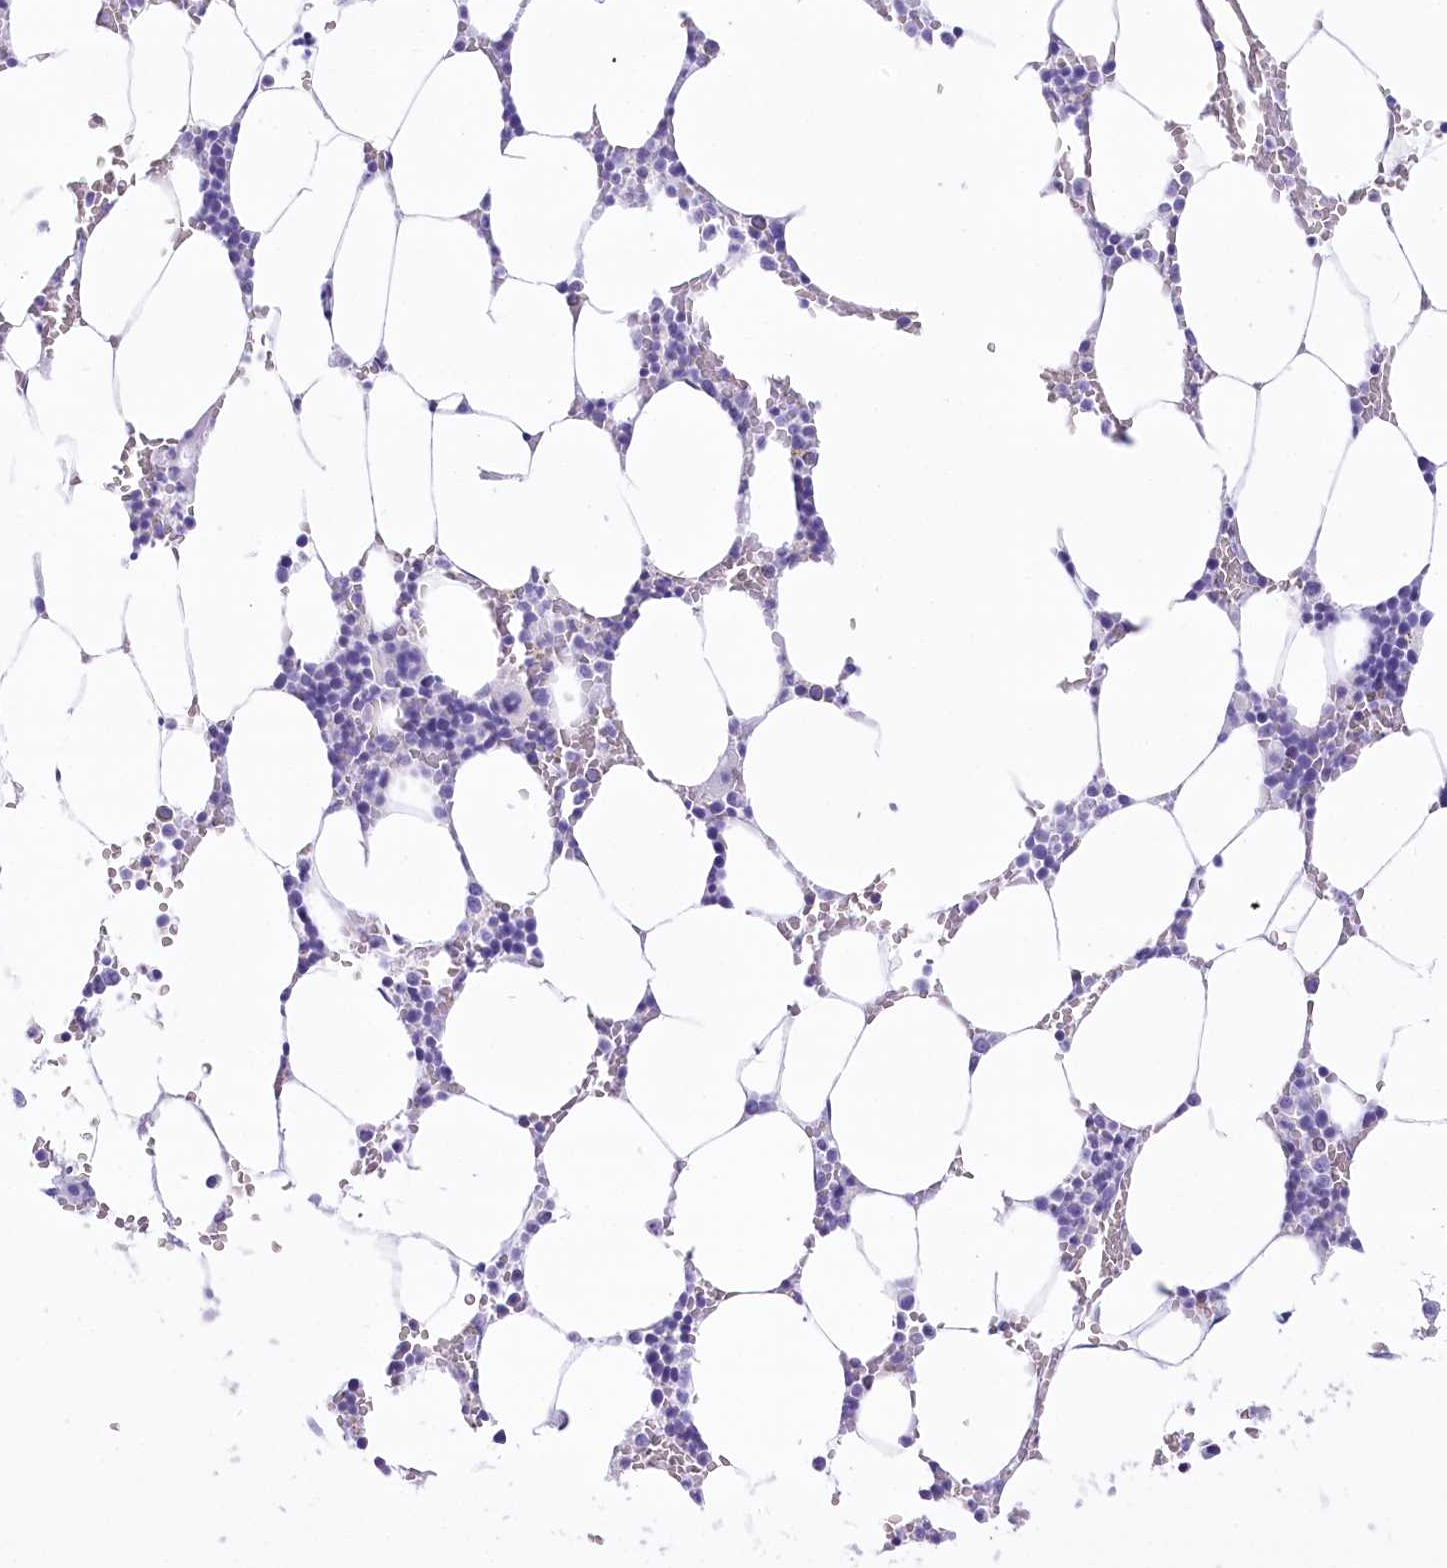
{"staining": {"intensity": "negative", "quantity": "none", "location": "none"}, "tissue": "bone marrow", "cell_type": "Hematopoietic cells", "image_type": "normal", "snomed": [{"axis": "morphology", "description": "Normal tissue, NOS"}, {"axis": "topography", "description": "Bone marrow"}], "caption": "IHC histopathology image of unremarkable bone marrow: bone marrow stained with DAB (3,3'-diaminobenzidine) shows no significant protein expression in hematopoietic cells.", "gene": "PBLD", "patient": {"sex": "male", "age": 70}}